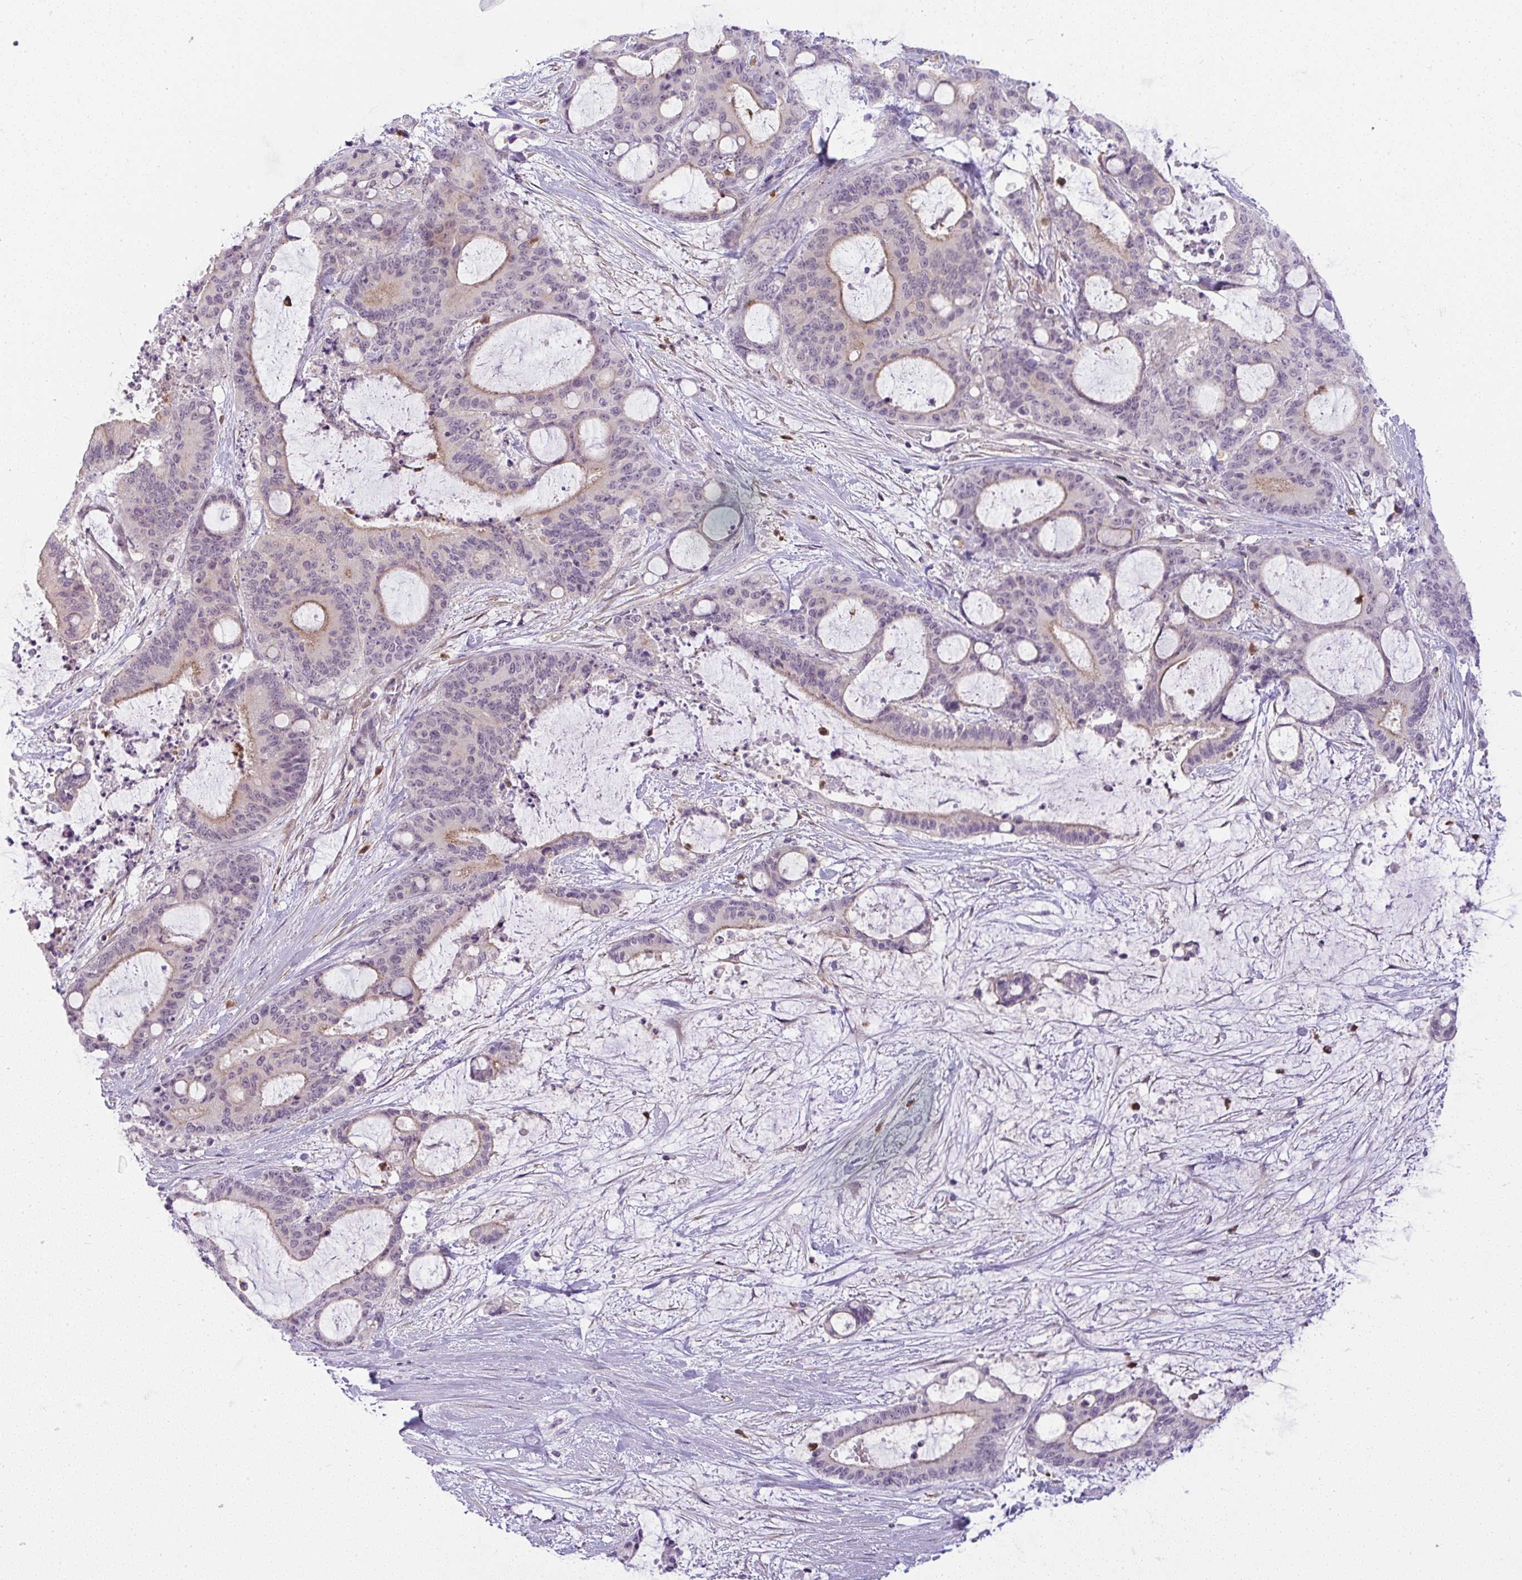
{"staining": {"intensity": "negative", "quantity": "none", "location": "none"}, "tissue": "liver cancer", "cell_type": "Tumor cells", "image_type": "cancer", "snomed": [{"axis": "morphology", "description": "Normal tissue, NOS"}, {"axis": "morphology", "description": "Cholangiocarcinoma"}, {"axis": "topography", "description": "Liver"}, {"axis": "topography", "description": "Peripheral nerve tissue"}], "caption": "Tumor cells show no significant positivity in liver cholangiocarcinoma. (DAB (3,3'-diaminobenzidine) immunohistochemistry with hematoxylin counter stain).", "gene": "DZIP1", "patient": {"sex": "female", "age": 73}}